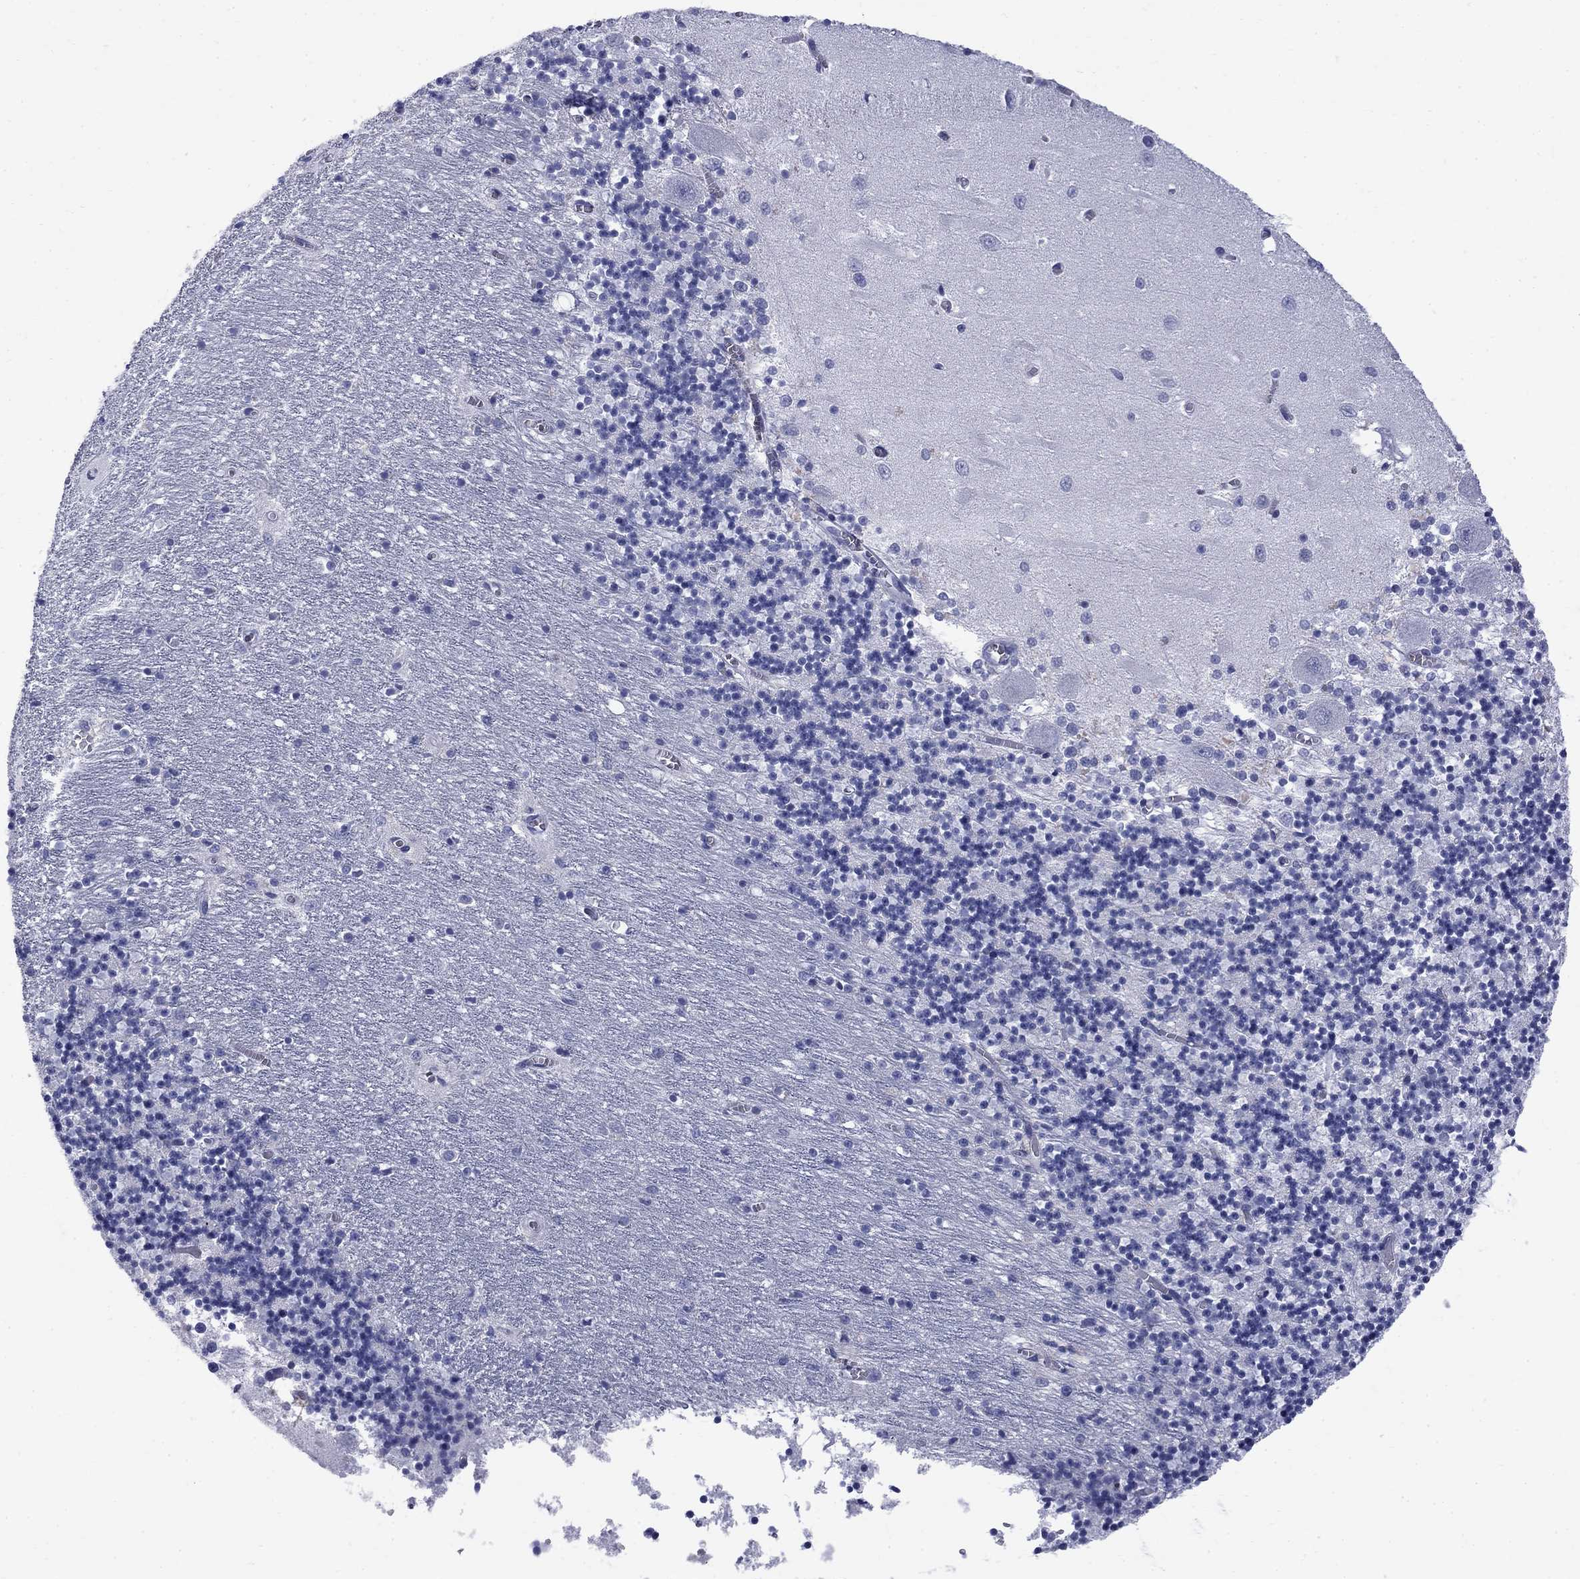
{"staining": {"intensity": "negative", "quantity": "none", "location": "none"}, "tissue": "cerebellum", "cell_type": "Cells in granular layer", "image_type": "normal", "snomed": [{"axis": "morphology", "description": "Normal tissue, NOS"}, {"axis": "topography", "description": "Cerebellum"}], "caption": "This is an immunohistochemistry image of normal cerebellum. There is no positivity in cells in granular layer.", "gene": "SERPINB2", "patient": {"sex": "female", "age": 64}}